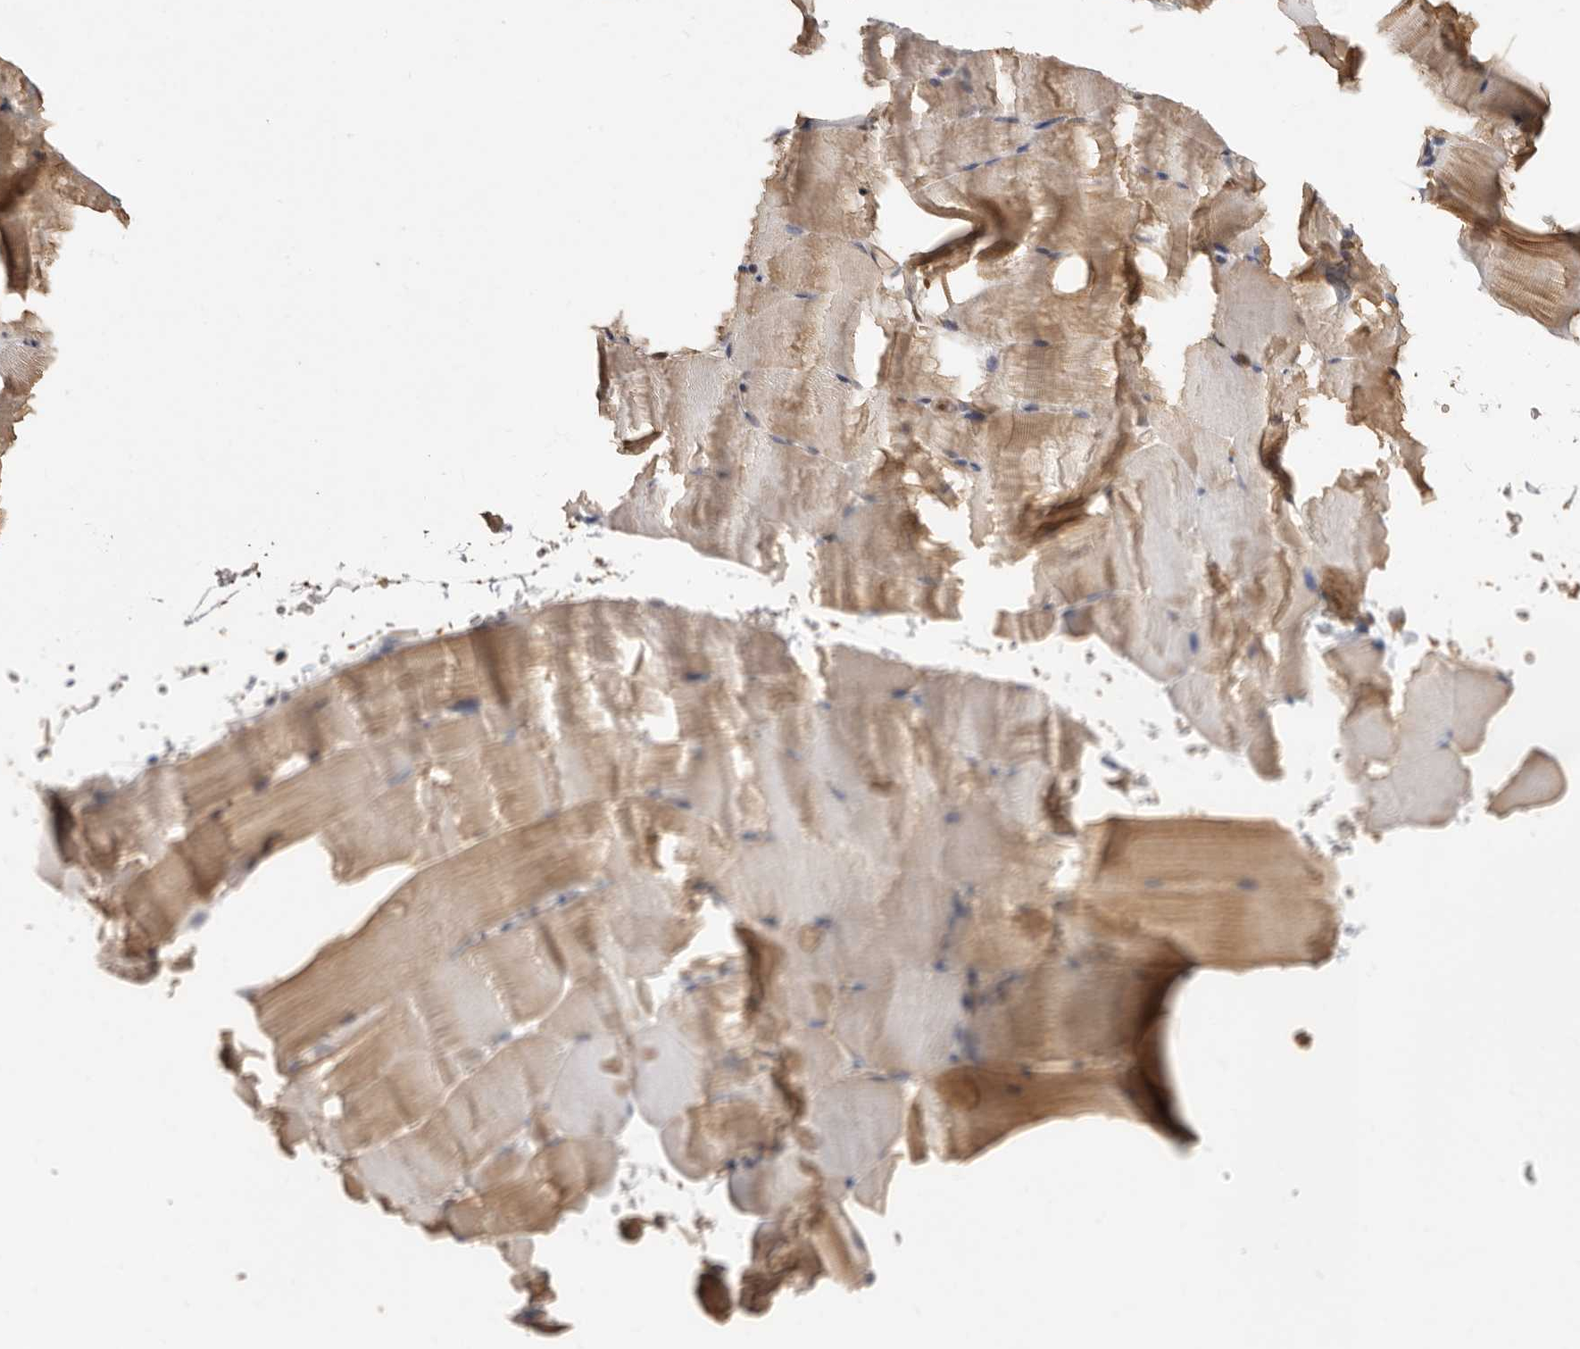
{"staining": {"intensity": "weak", "quantity": ">75%", "location": "cytoplasmic/membranous"}, "tissue": "skeletal muscle", "cell_type": "Myocytes", "image_type": "normal", "snomed": [{"axis": "morphology", "description": "Normal tissue, NOS"}, {"axis": "topography", "description": "Skeletal muscle"}, {"axis": "topography", "description": "Parathyroid gland"}], "caption": "Brown immunohistochemical staining in benign skeletal muscle displays weak cytoplasmic/membranous expression in about >75% of myocytes.", "gene": "COQ8B", "patient": {"sex": "female", "age": 37}}